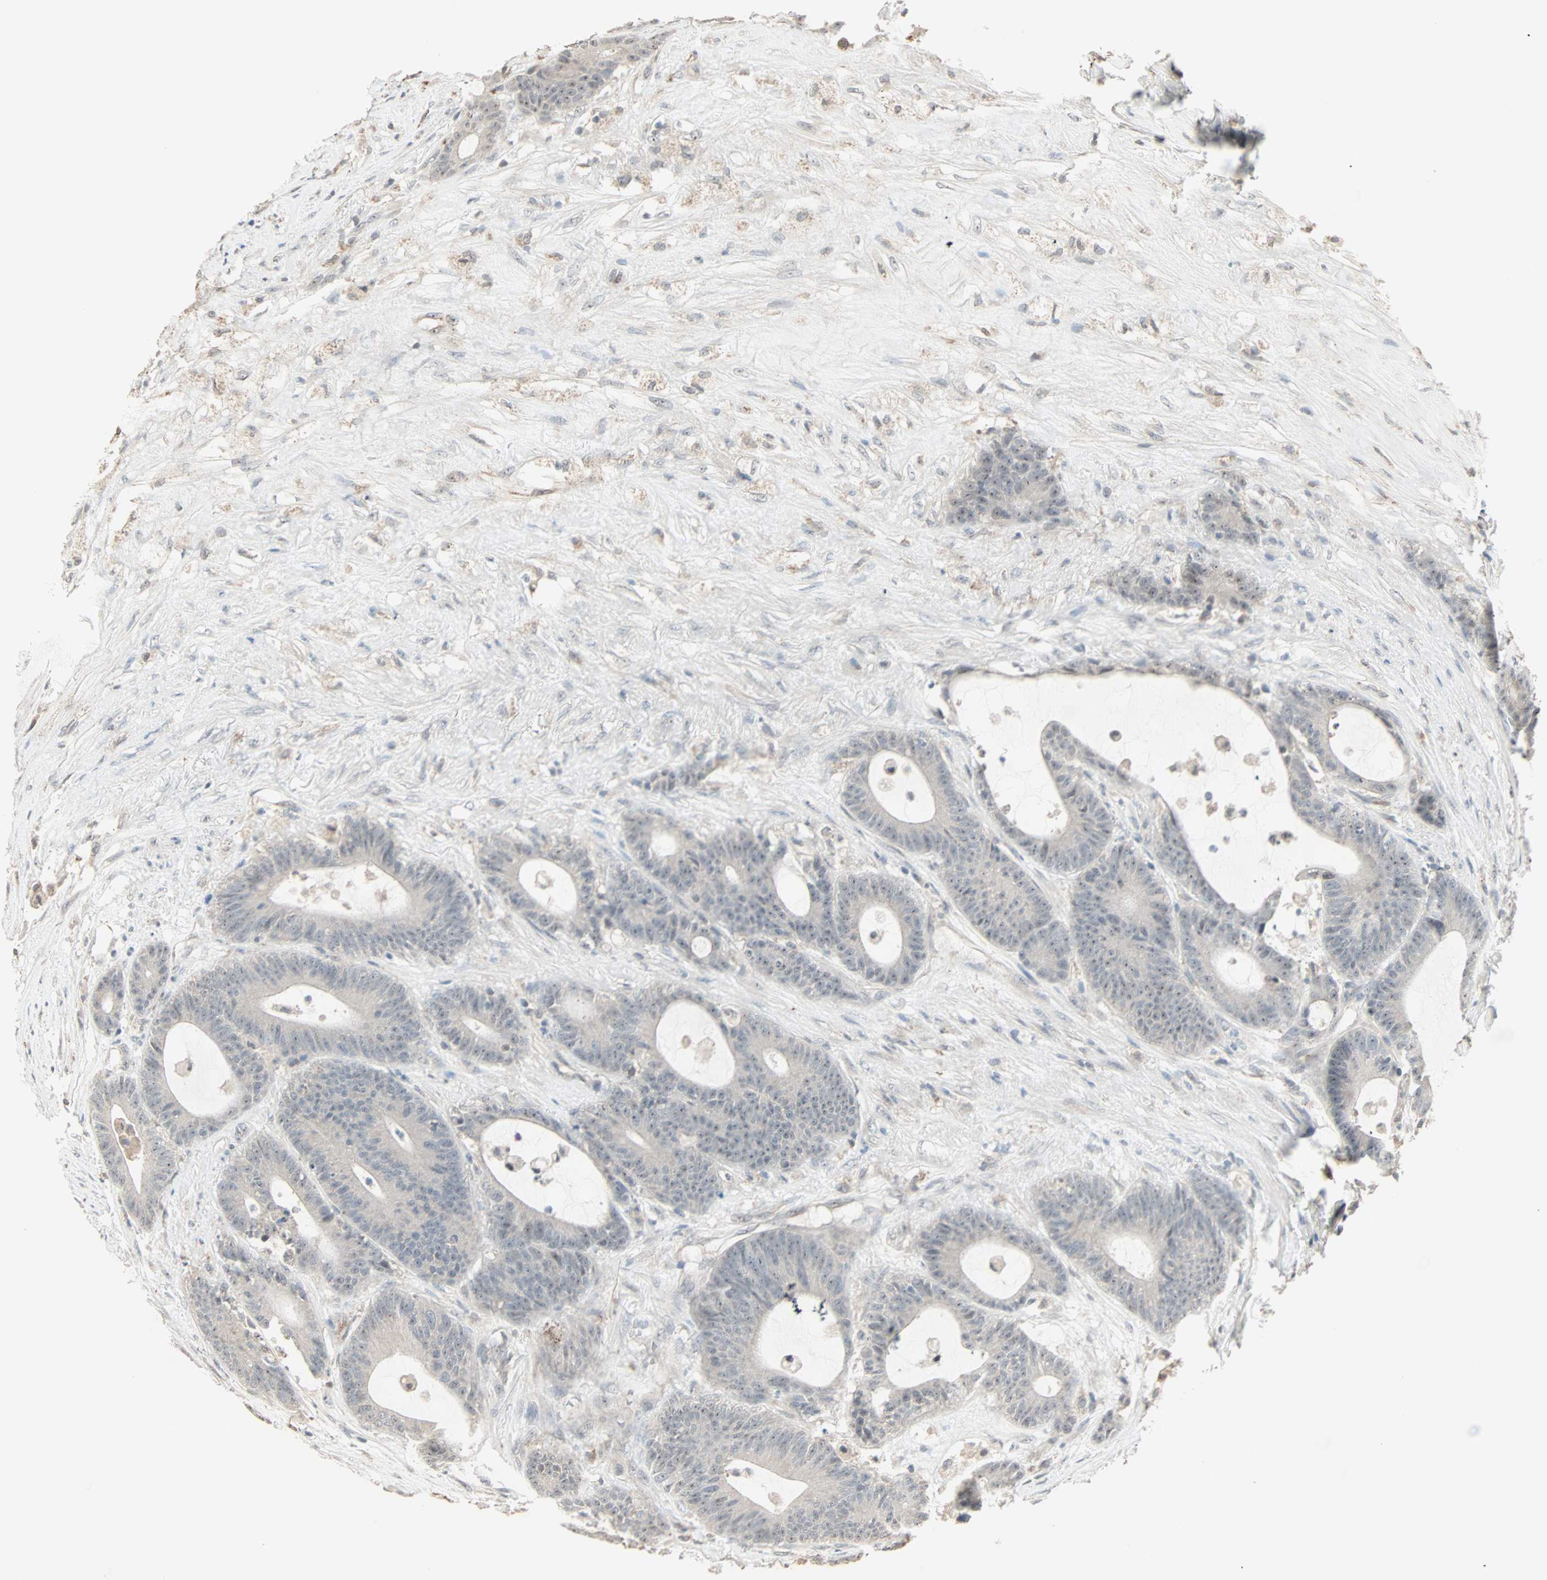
{"staining": {"intensity": "weak", "quantity": "<25%", "location": "cytoplasmic/membranous,nuclear"}, "tissue": "colorectal cancer", "cell_type": "Tumor cells", "image_type": "cancer", "snomed": [{"axis": "morphology", "description": "Adenocarcinoma, NOS"}, {"axis": "topography", "description": "Colon"}], "caption": "Protein analysis of adenocarcinoma (colorectal) demonstrates no significant staining in tumor cells.", "gene": "KDM4A", "patient": {"sex": "female", "age": 84}}